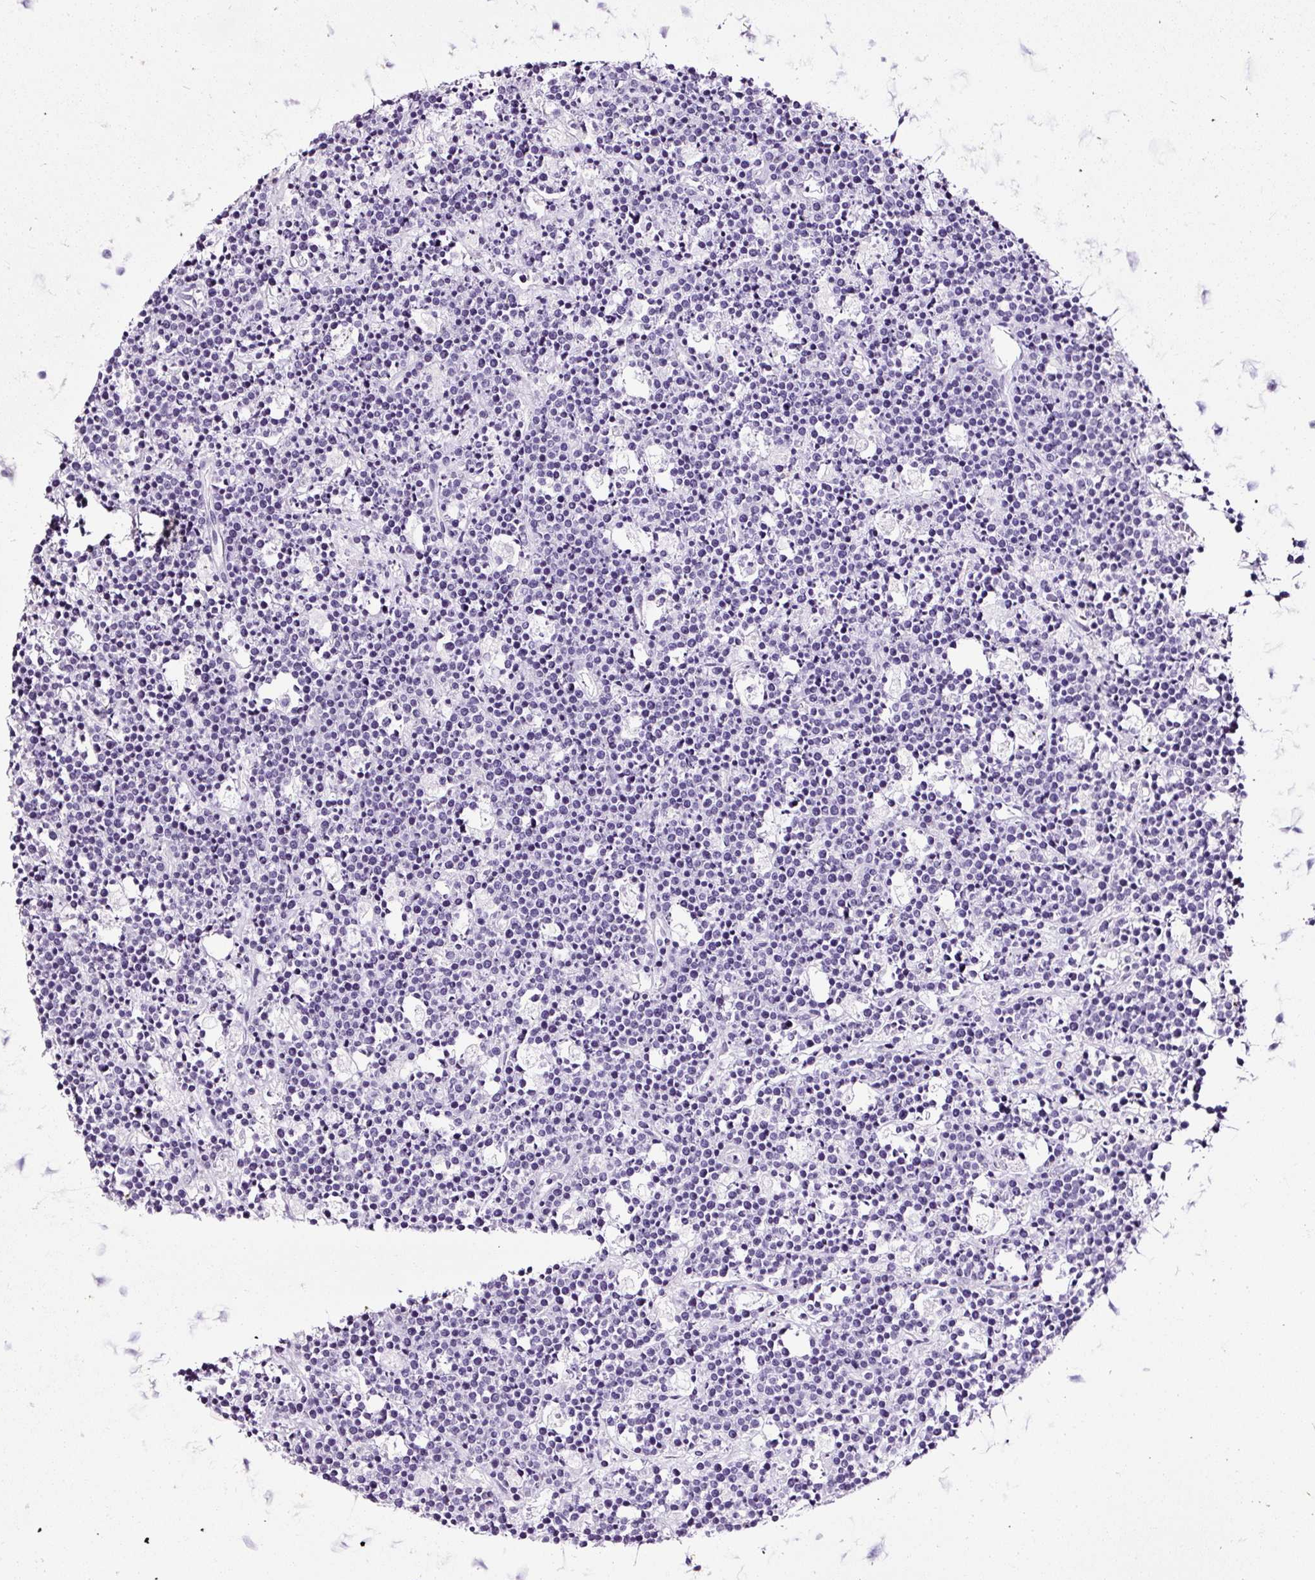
{"staining": {"intensity": "negative", "quantity": "none", "location": "none"}, "tissue": "lymphoma", "cell_type": "Tumor cells", "image_type": "cancer", "snomed": [{"axis": "morphology", "description": "Malignant lymphoma, non-Hodgkin's type, High grade"}, {"axis": "topography", "description": "Ovary"}], "caption": "Malignant lymphoma, non-Hodgkin's type (high-grade) stained for a protein using immunohistochemistry (IHC) exhibits no expression tumor cells.", "gene": "NPHS2", "patient": {"sex": "female", "age": 56}}